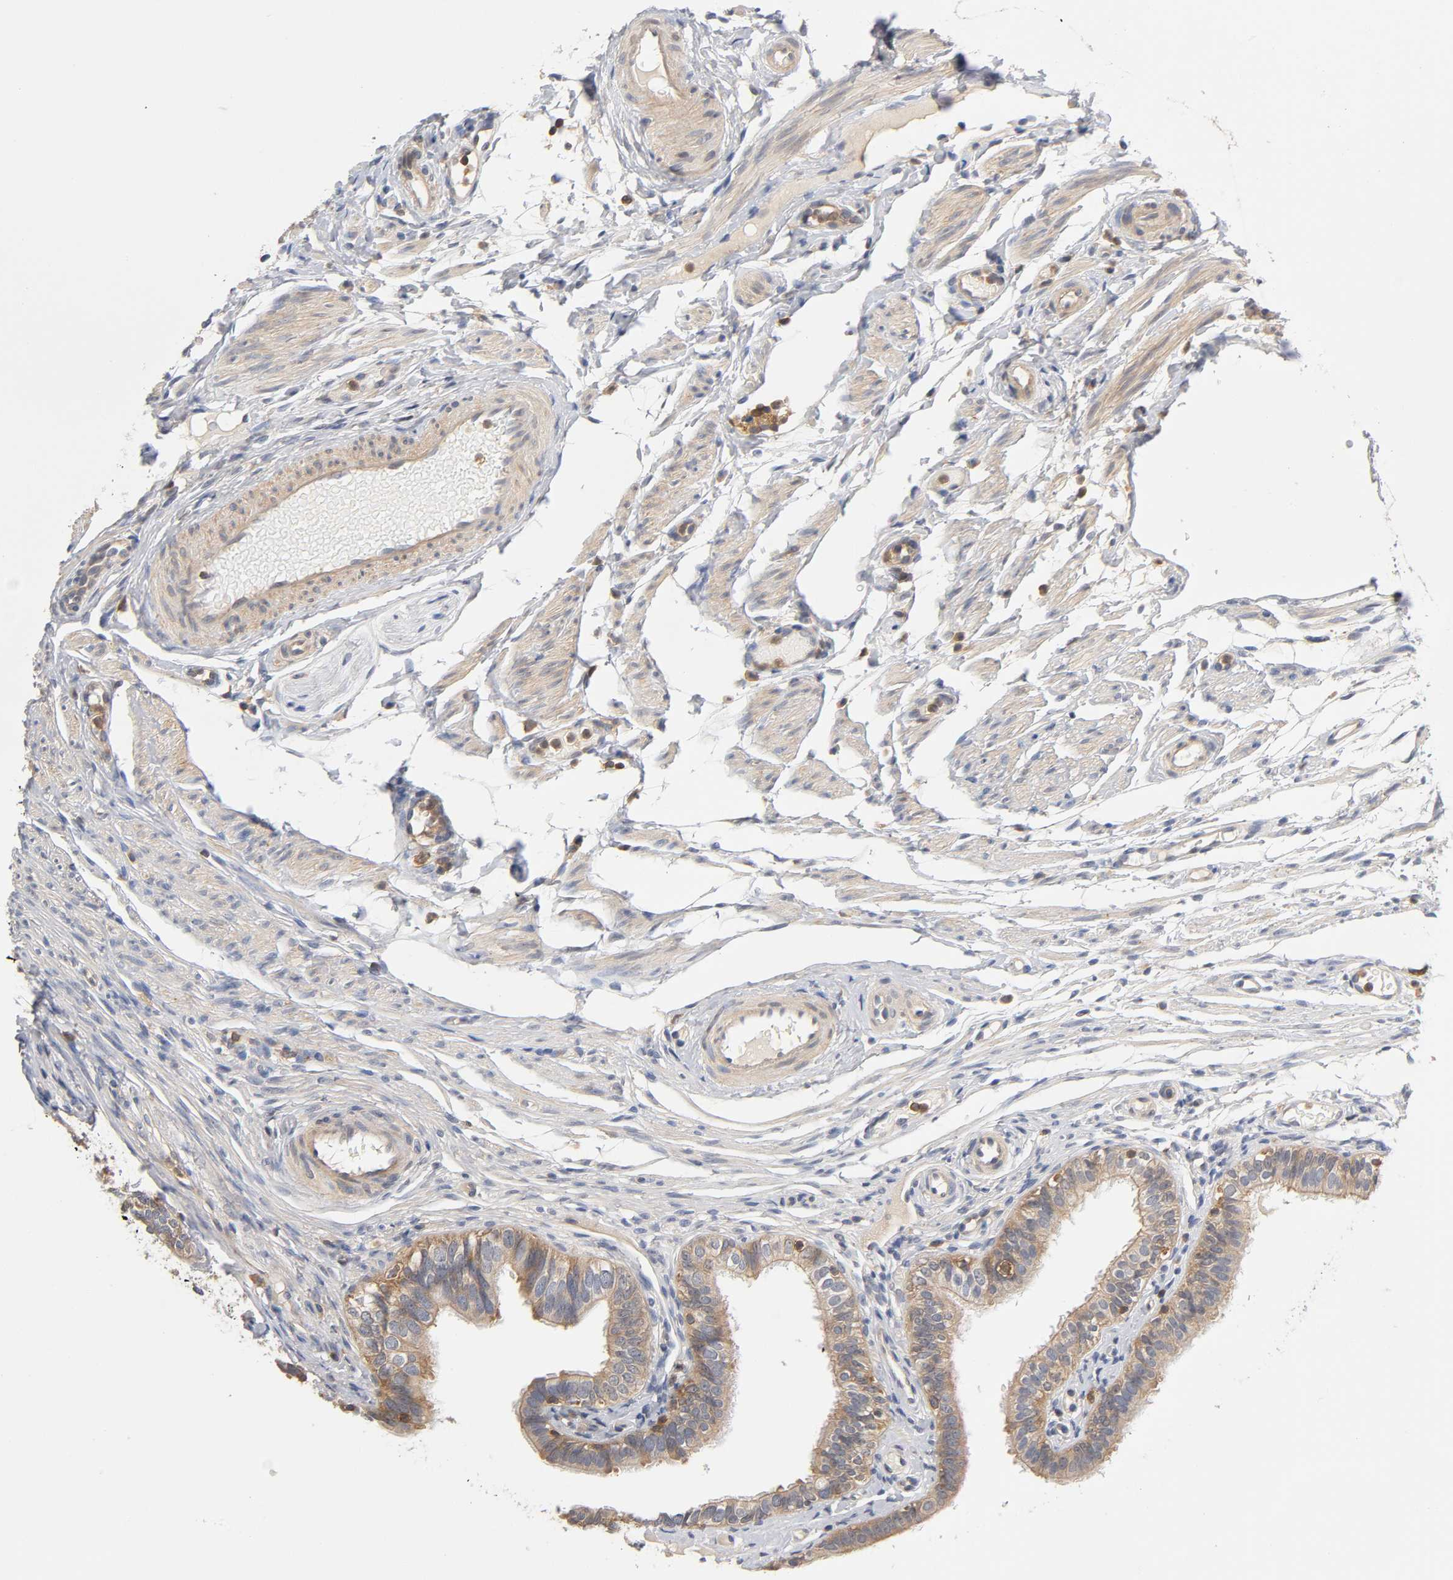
{"staining": {"intensity": "moderate", "quantity": ">75%", "location": "cytoplasmic/membranous"}, "tissue": "fallopian tube", "cell_type": "Glandular cells", "image_type": "normal", "snomed": [{"axis": "morphology", "description": "Normal tissue, NOS"}, {"axis": "morphology", "description": "Dermoid, NOS"}, {"axis": "topography", "description": "Fallopian tube"}], "caption": "The photomicrograph exhibits staining of normal fallopian tube, revealing moderate cytoplasmic/membranous protein staining (brown color) within glandular cells.", "gene": "ACTR2", "patient": {"sex": "female", "age": 33}}